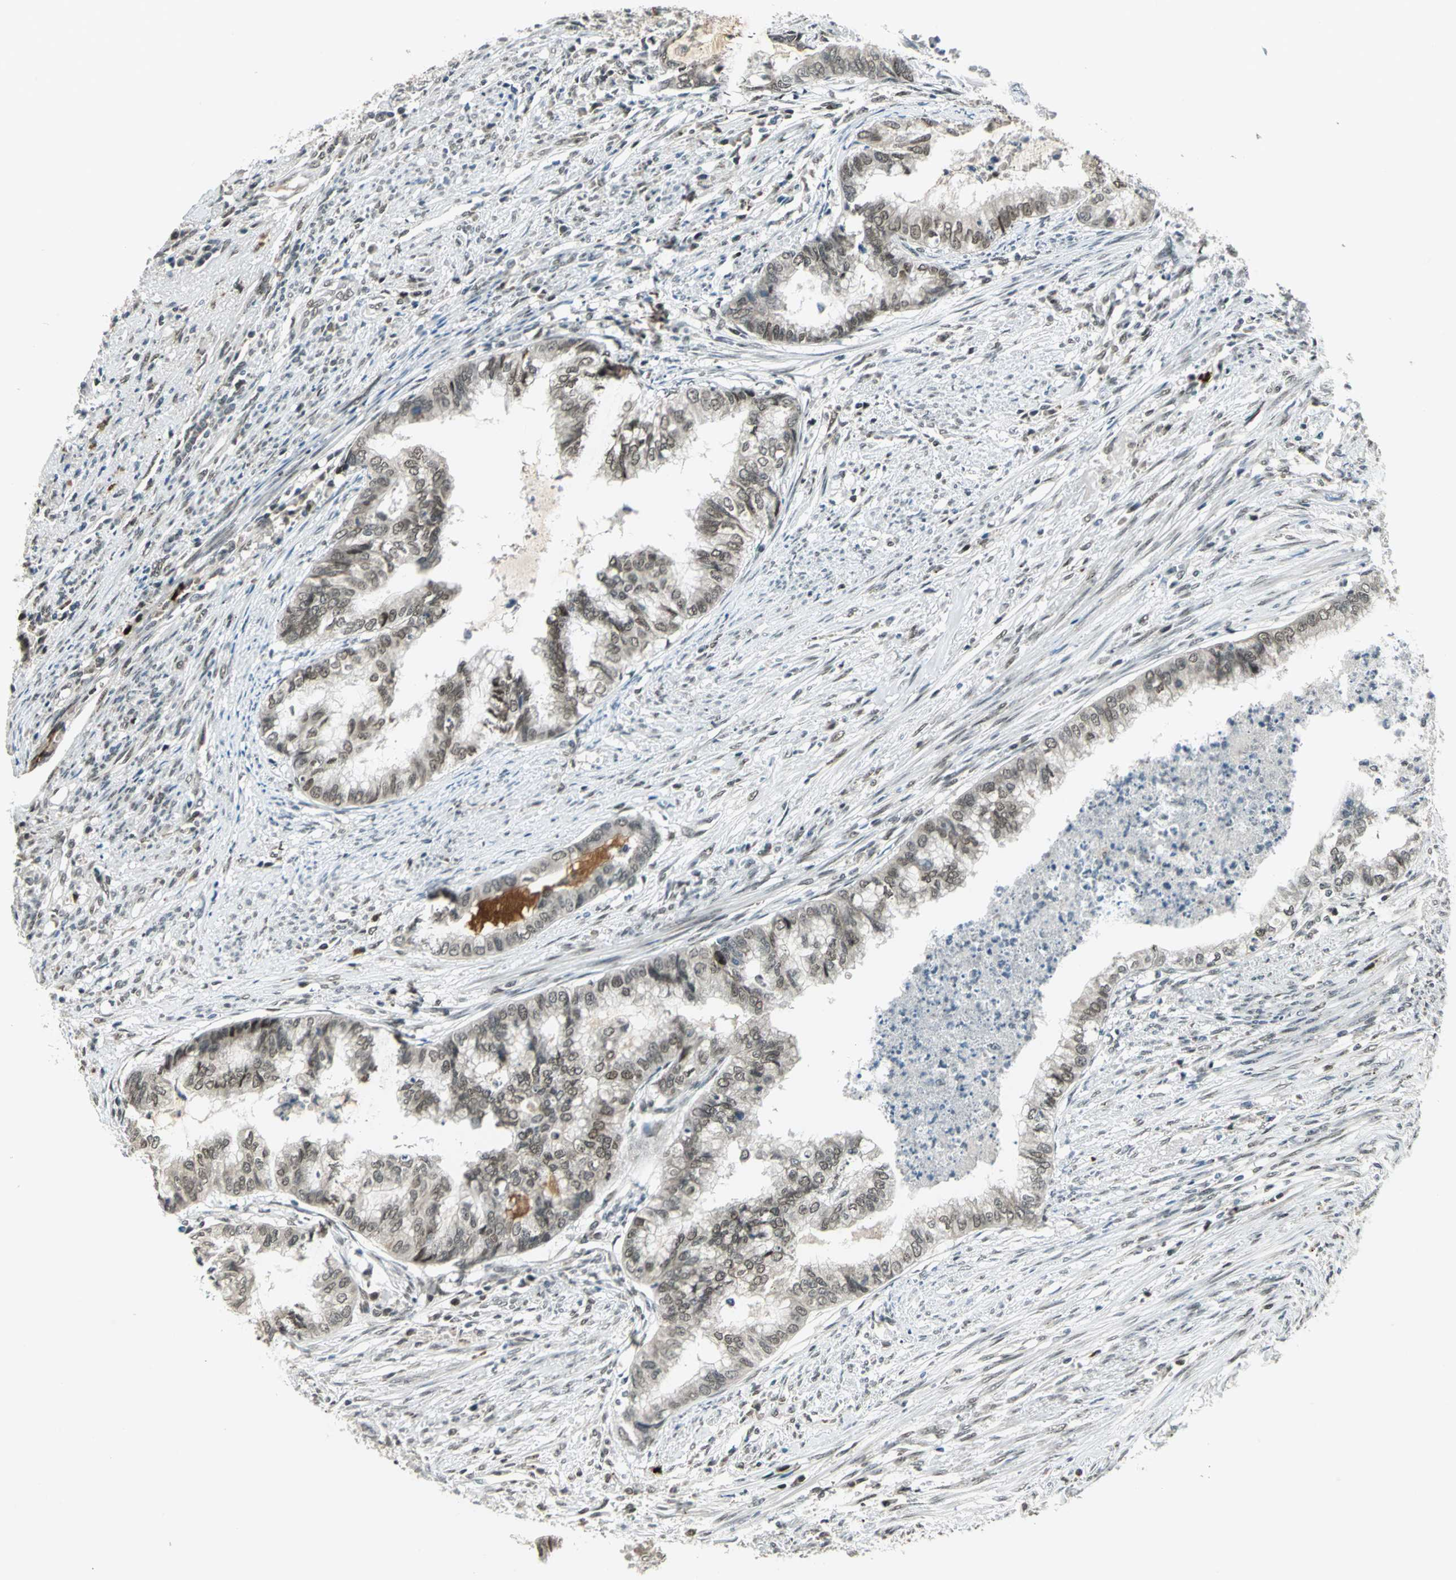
{"staining": {"intensity": "weak", "quantity": "<25%", "location": "nuclear"}, "tissue": "endometrial cancer", "cell_type": "Tumor cells", "image_type": "cancer", "snomed": [{"axis": "morphology", "description": "Adenocarcinoma, NOS"}, {"axis": "topography", "description": "Endometrium"}], "caption": "The immunohistochemistry (IHC) image has no significant positivity in tumor cells of adenocarcinoma (endometrial) tissue.", "gene": "RAD17", "patient": {"sex": "female", "age": 79}}